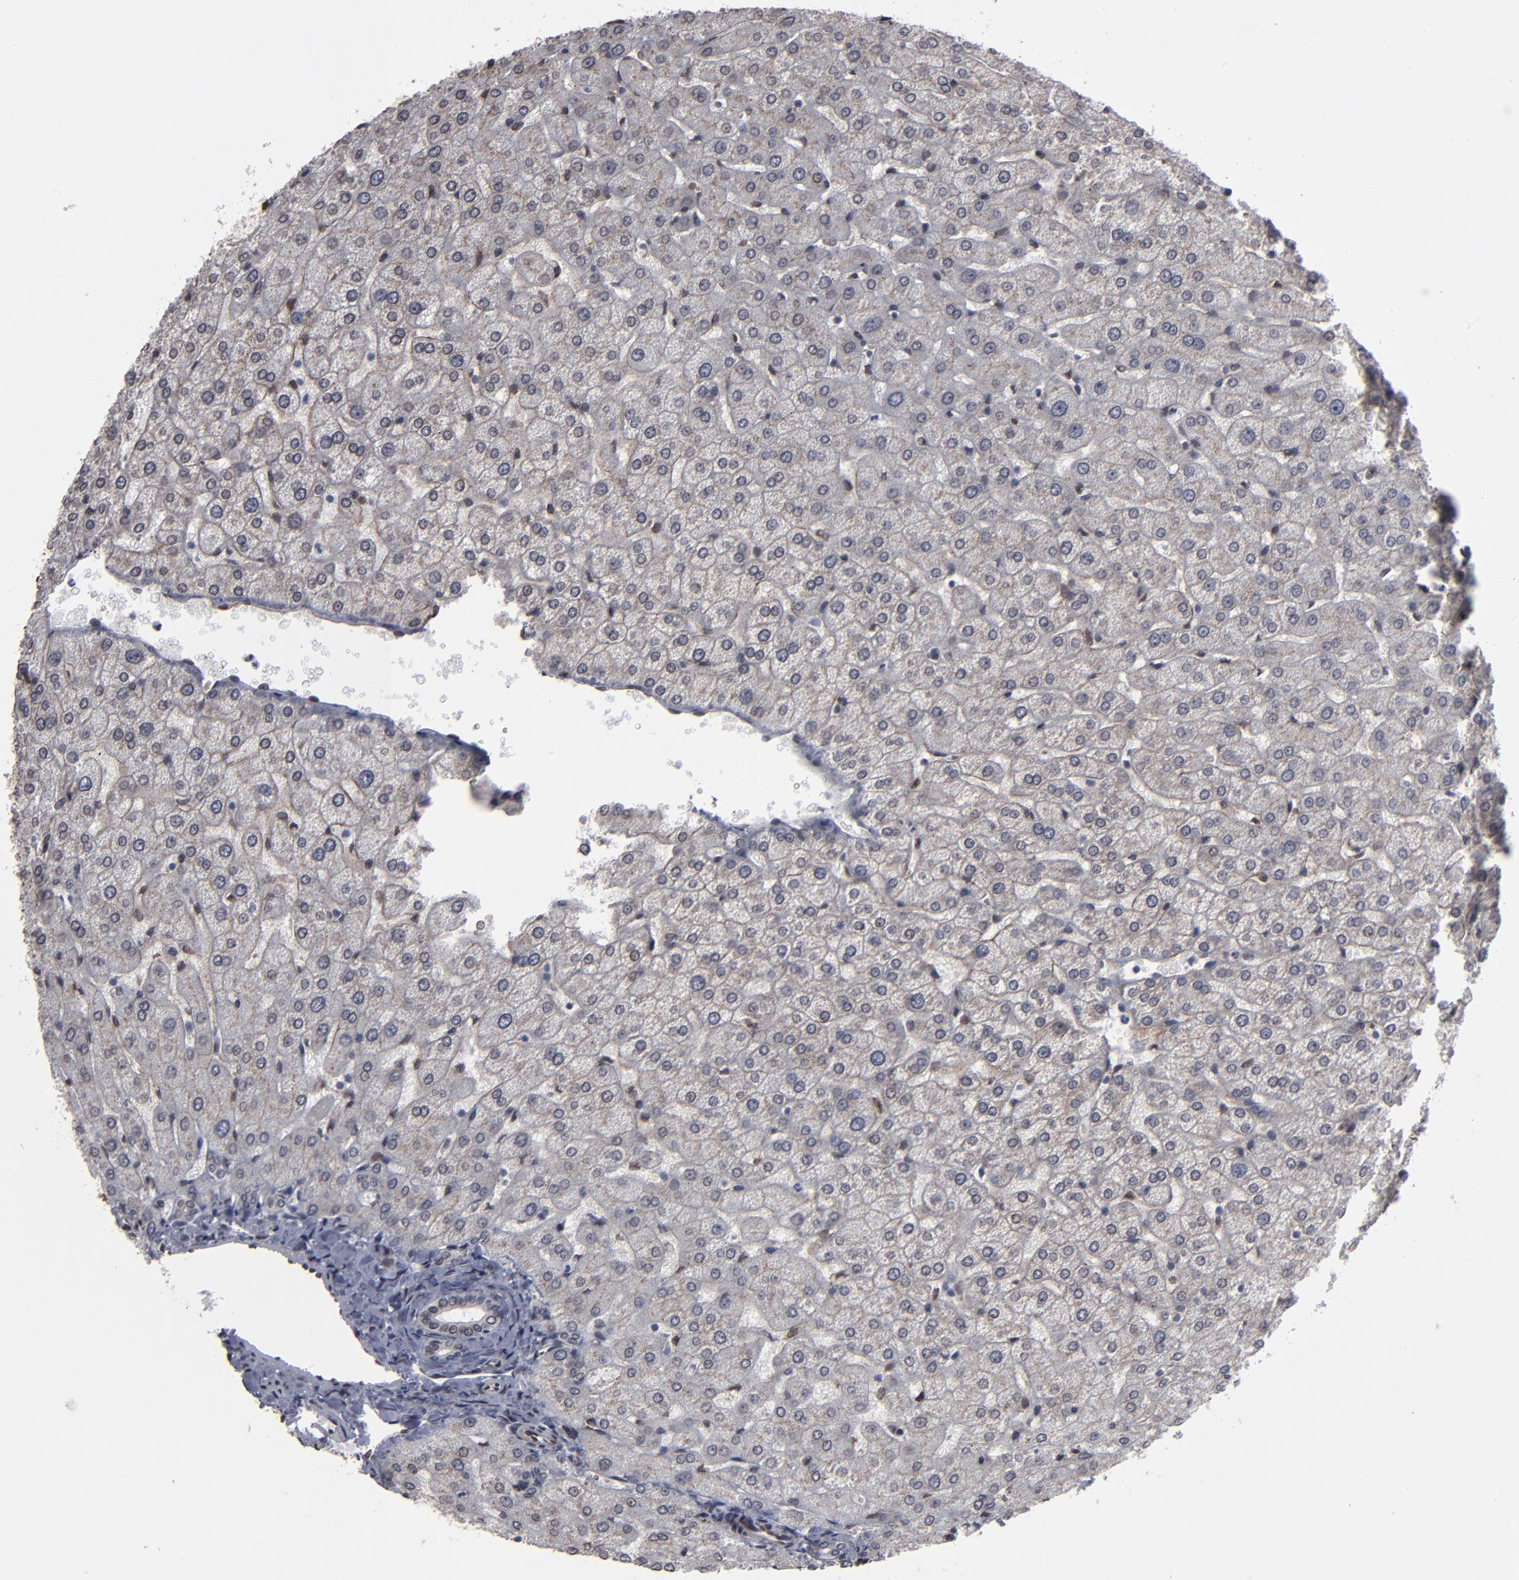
{"staining": {"intensity": "negative", "quantity": "none", "location": "none"}, "tissue": "liver", "cell_type": "Cholangiocytes", "image_type": "normal", "snomed": [{"axis": "morphology", "description": "Normal tissue, NOS"}, {"axis": "morphology", "description": "Fibrosis, NOS"}, {"axis": "topography", "description": "Liver"}], "caption": "Human liver stained for a protein using immunohistochemistry exhibits no positivity in cholangiocytes.", "gene": "BAZ1A", "patient": {"sex": "female", "age": 29}}